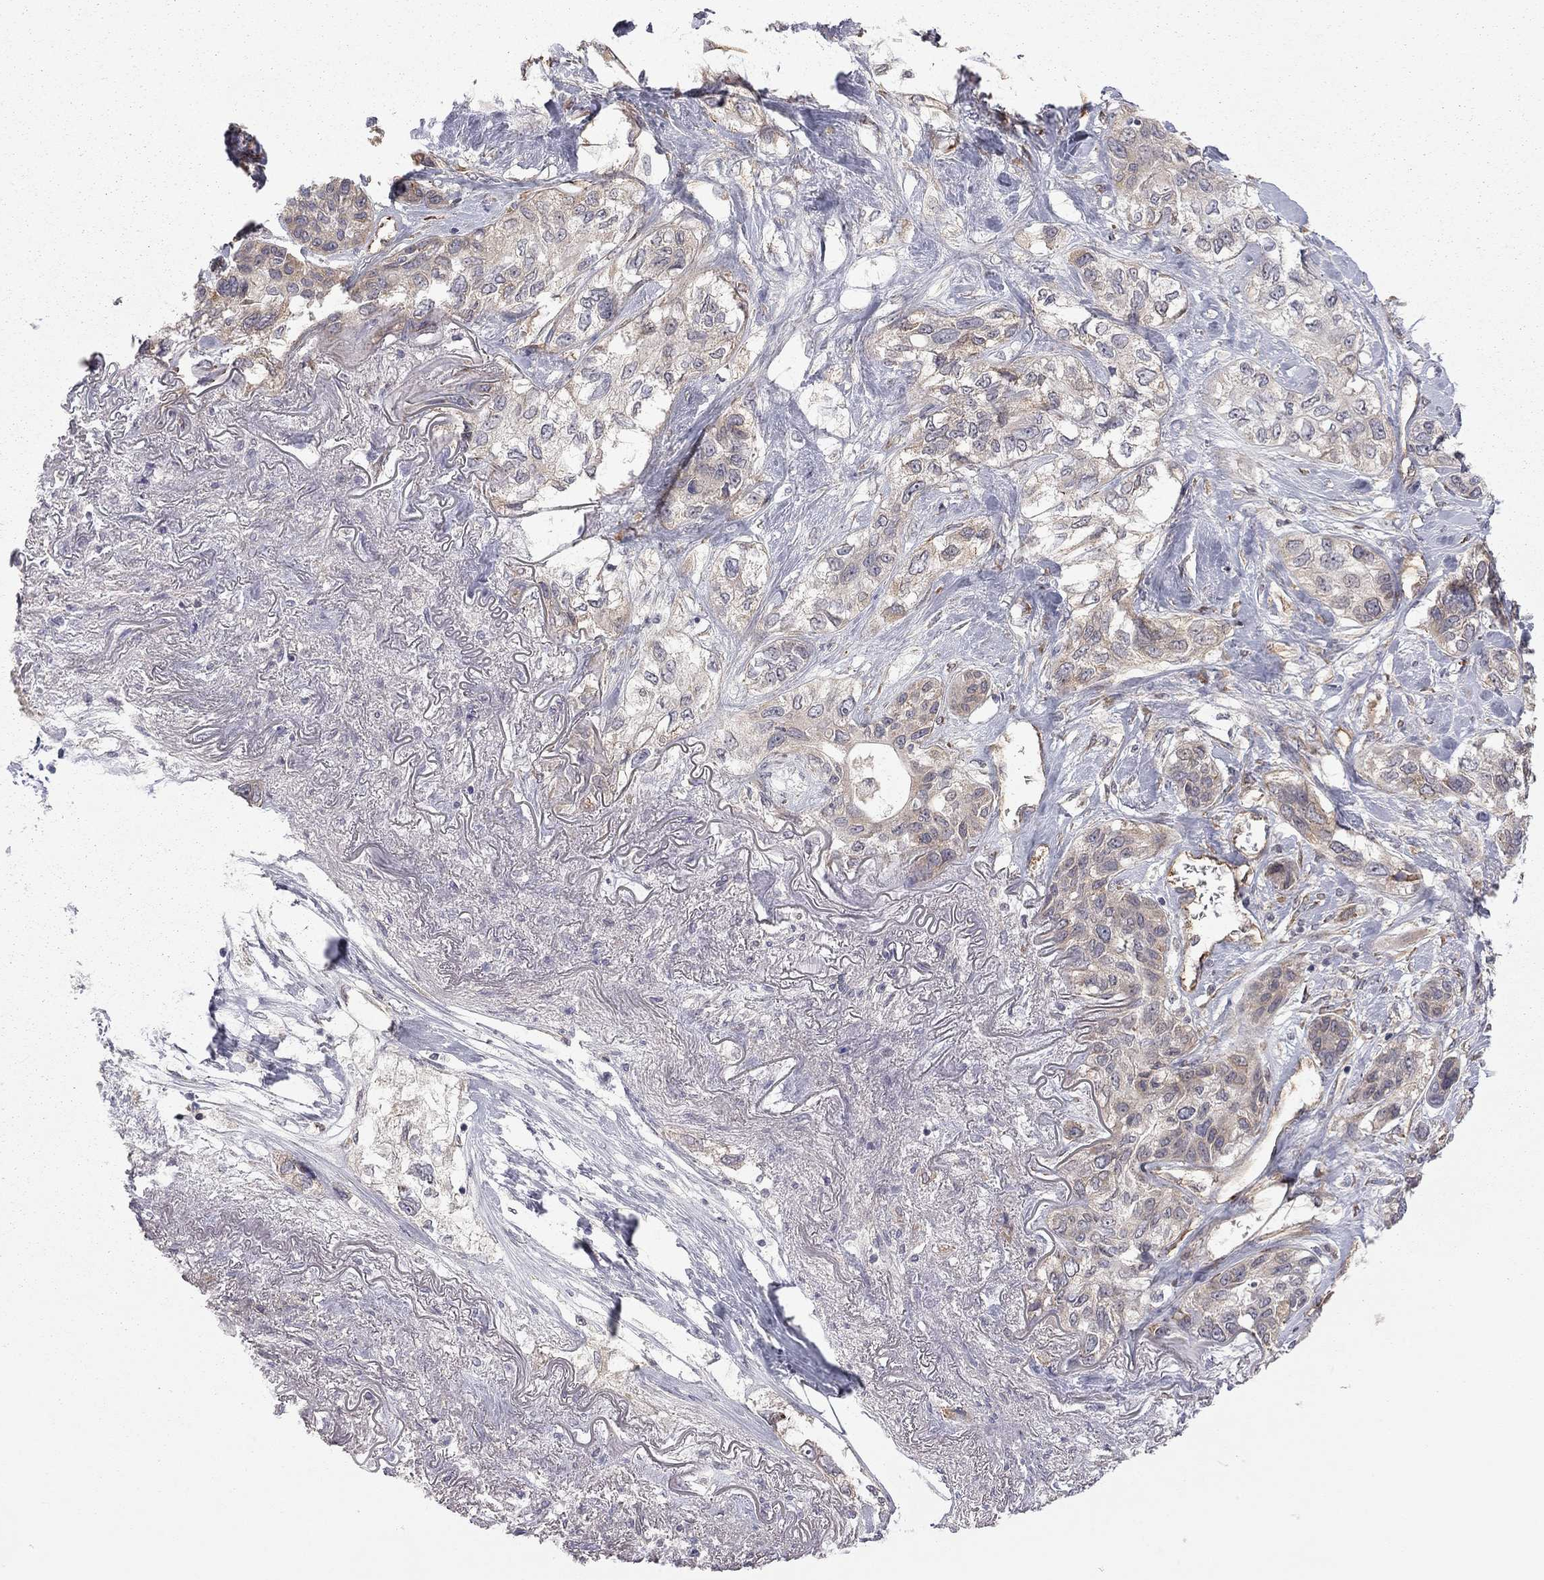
{"staining": {"intensity": "moderate", "quantity": "<25%", "location": "cytoplasmic/membranous"}, "tissue": "lung cancer", "cell_type": "Tumor cells", "image_type": "cancer", "snomed": [{"axis": "morphology", "description": "Squamous cell carcinoma, NOS"}, {"axis": "topography", "description": "Lung"}], "caption": "This micrograph reveals immunohistochemistry staining of human lung cancer, with low moderate cytoplasmic/membranous expression in about <25% of tumor cells.", "gene": "EXOC3L2", "patient": {"sex": "female", "age": 70}}